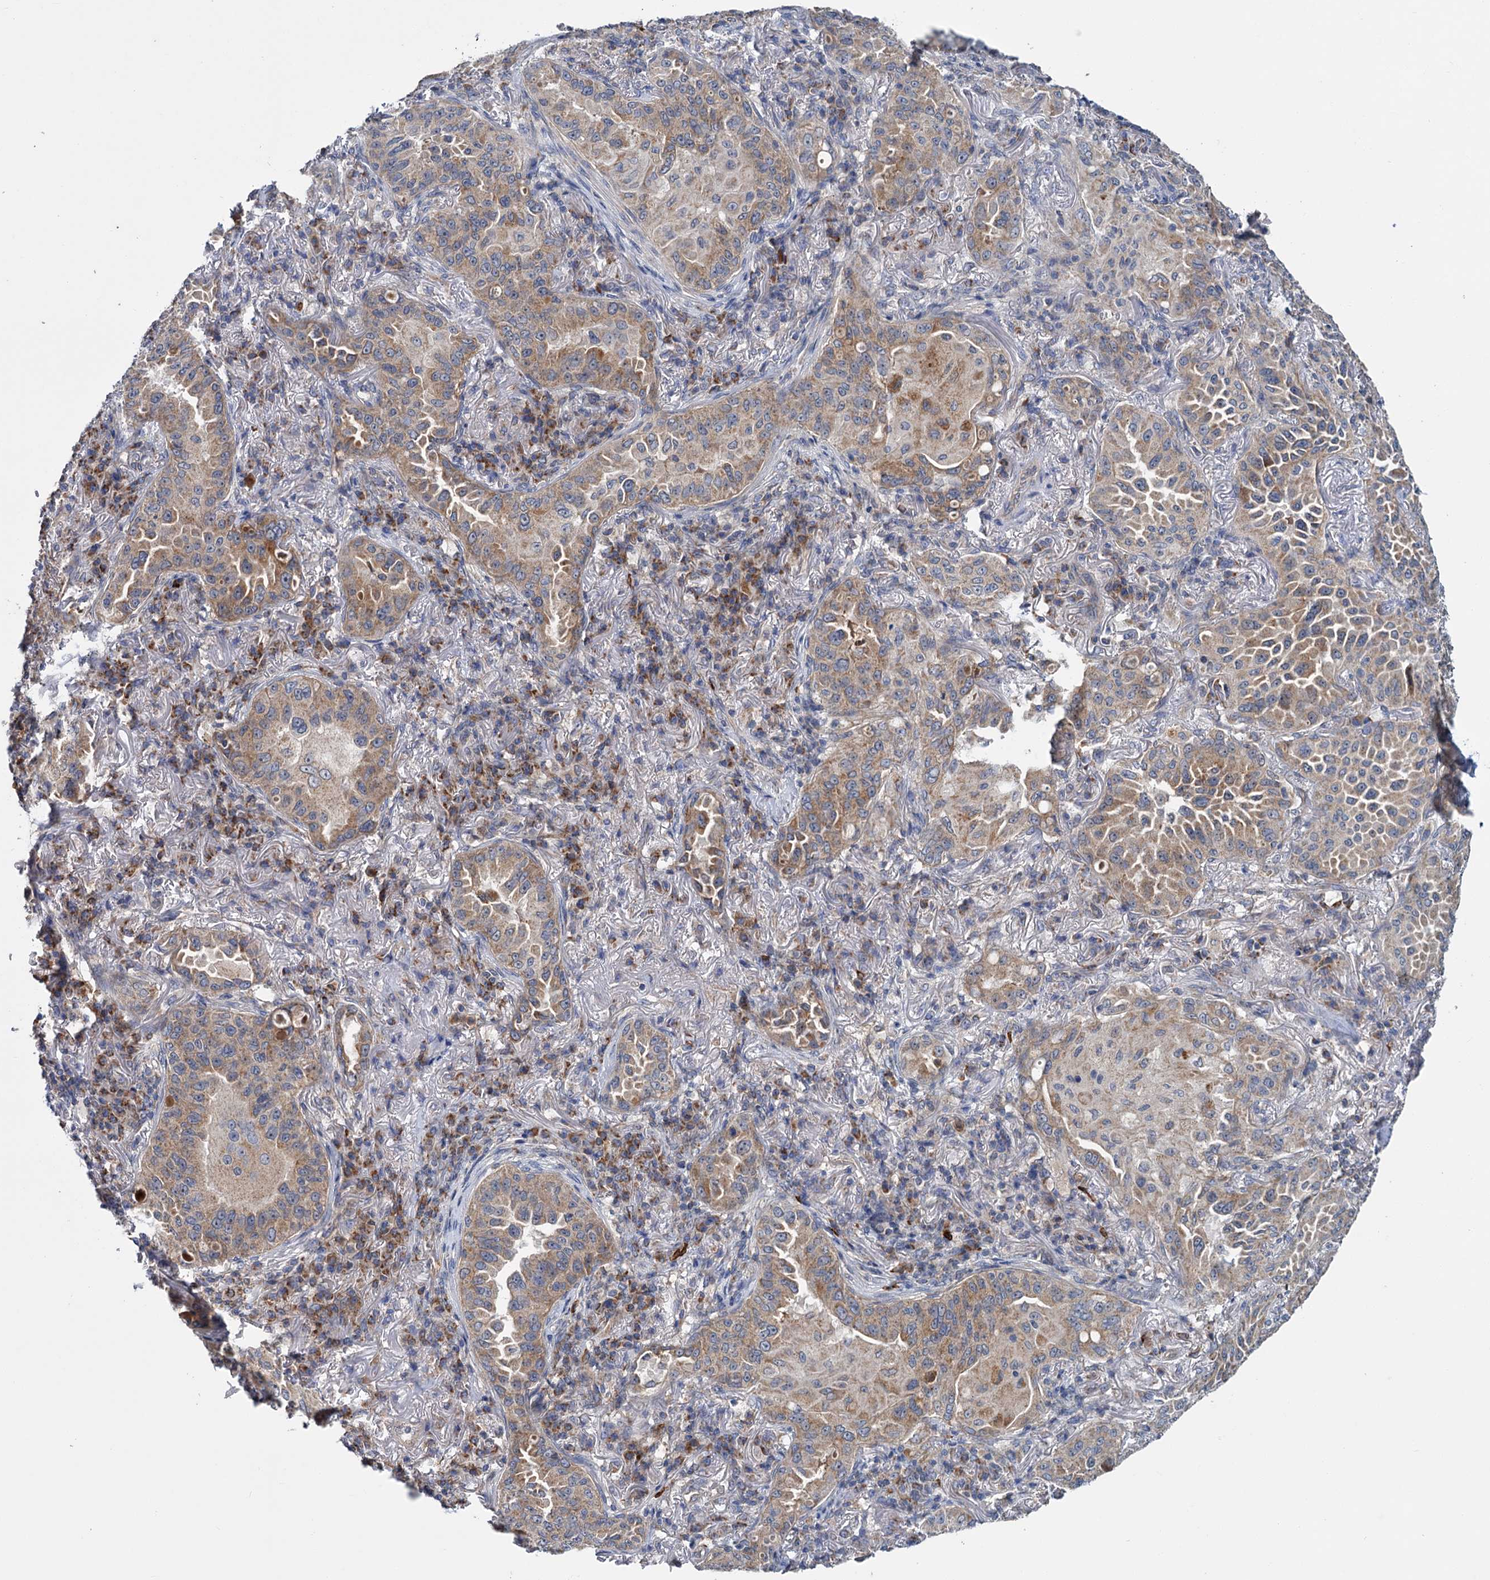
{"staining": {"intensity": "weak", "quantity": ">75%", "location": "cytoplasmic/membranous"}, "tissue": "lung cancer", "cell_type": "Tumor cells", "image_type": "cancer", "snomed": [{"axis": "morphology", "description": "Adenocarcinoma, NOS"}, {"axis": "topography", "description": "Lung"}], "caption": "The photomicrograph demonstrates immunohistochemical staining of lung cancer (adenocarcinoma). There is weak cytoplasmic/membranous positivity is present in approximately >75% of tumor cells. (brown staining indicates protein expression, while blue staining denotes nuclei).", "gene": "DYNC2H1", "patient": {"sex": "female", "age": 69}}